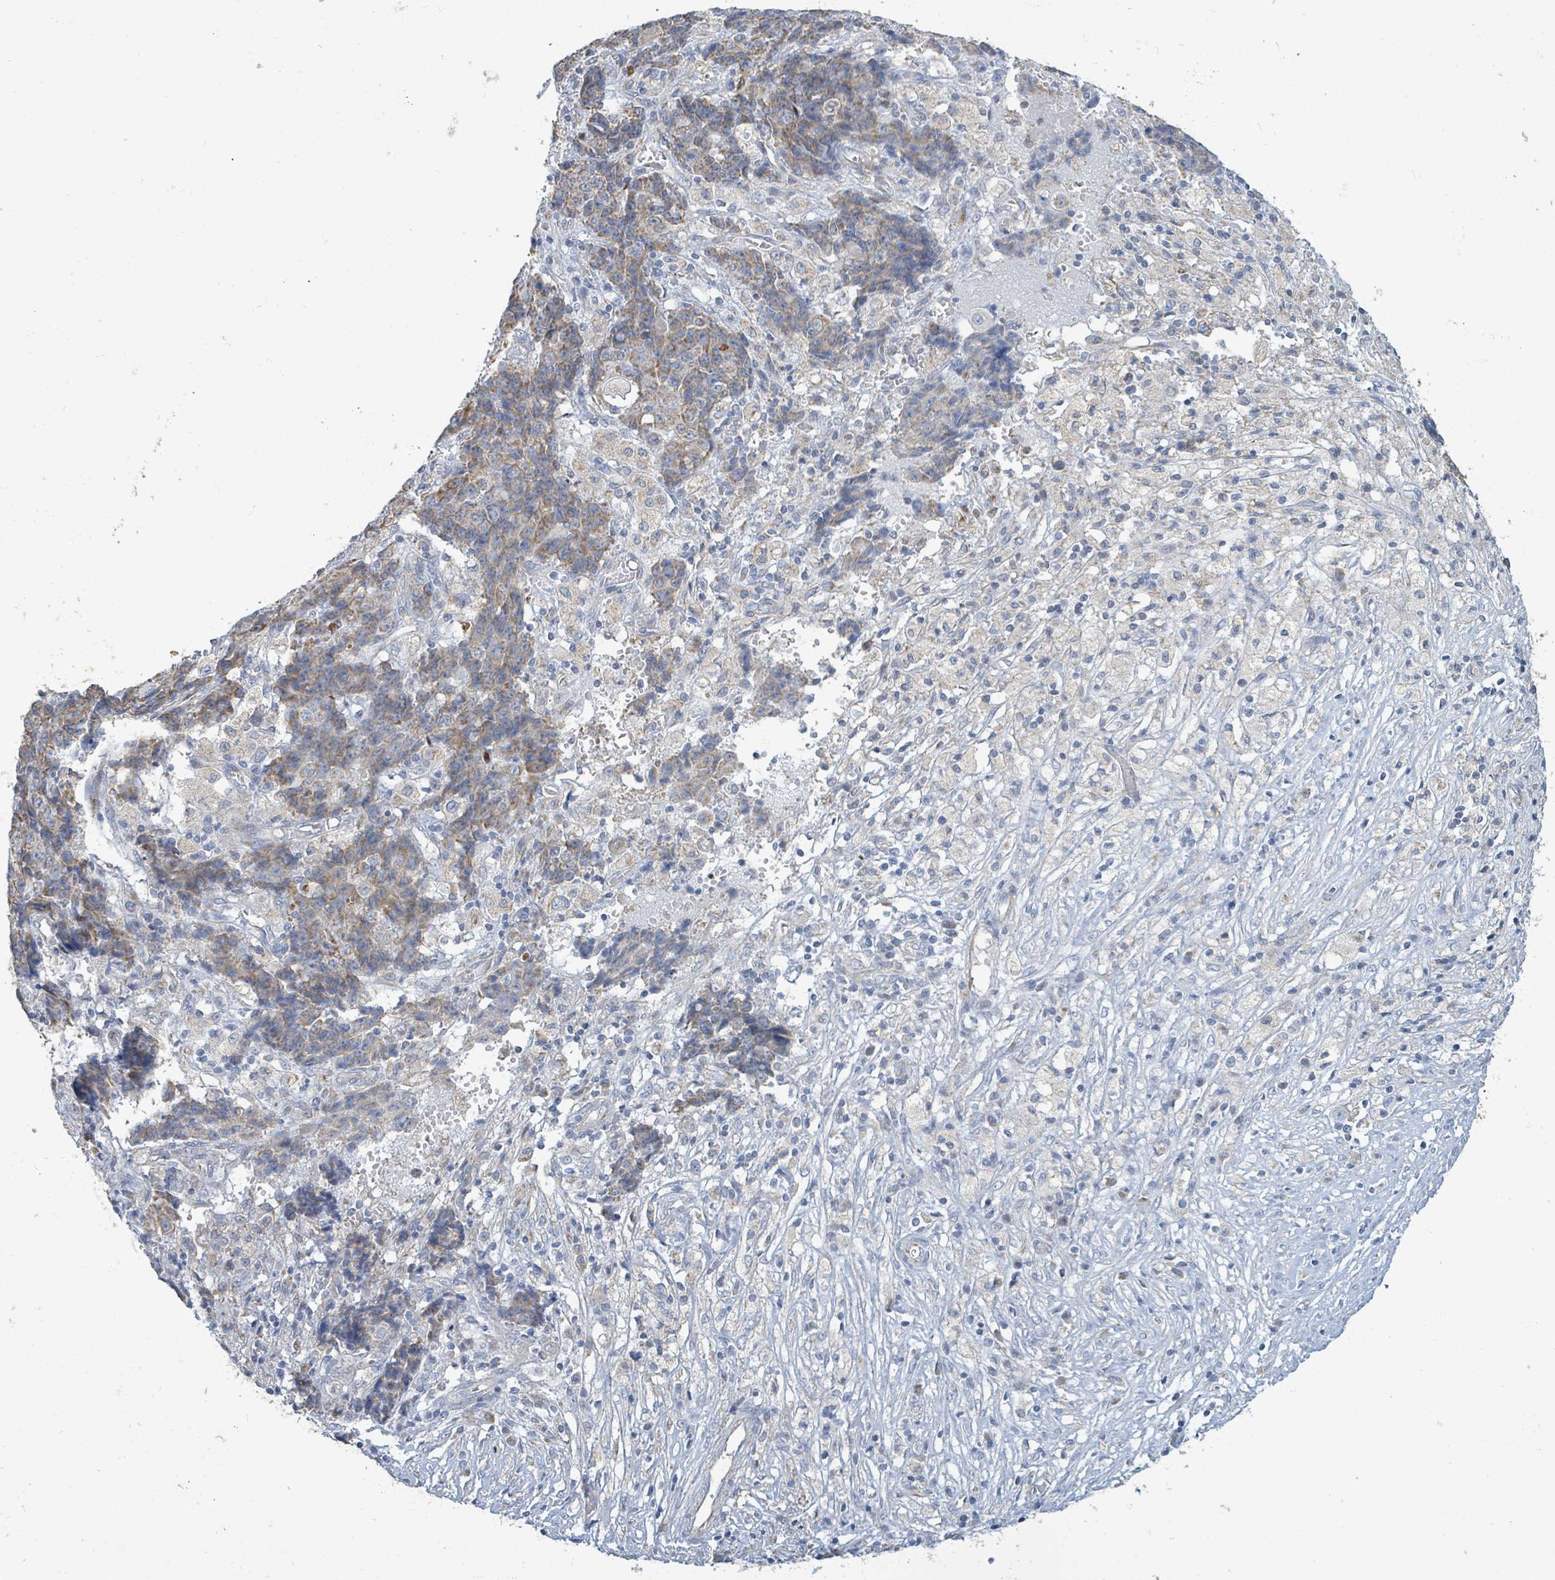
{"staining": {"intensity": "weak", "quantity": ">75%", "location": "cytoplasmic/membranous"}, "tissue": "ovarian cancer", "cell_type": "Tumor cells", "image_type": "cancer", "snomed": [{"axis": "morphology", "description": "Carcinoma, endometroid"}, {"axis": "topography", "description": "Ovary"}], "caption": "Immunohistochemical staining of ovarian cancer (endometroid carcinoma) exhibits low levels of weak cytoplasmic/membranous protein expression in approximately >75% of tumor cells.", "gene": "ALG12", "patient": {"sex": "female", "age": 42}}